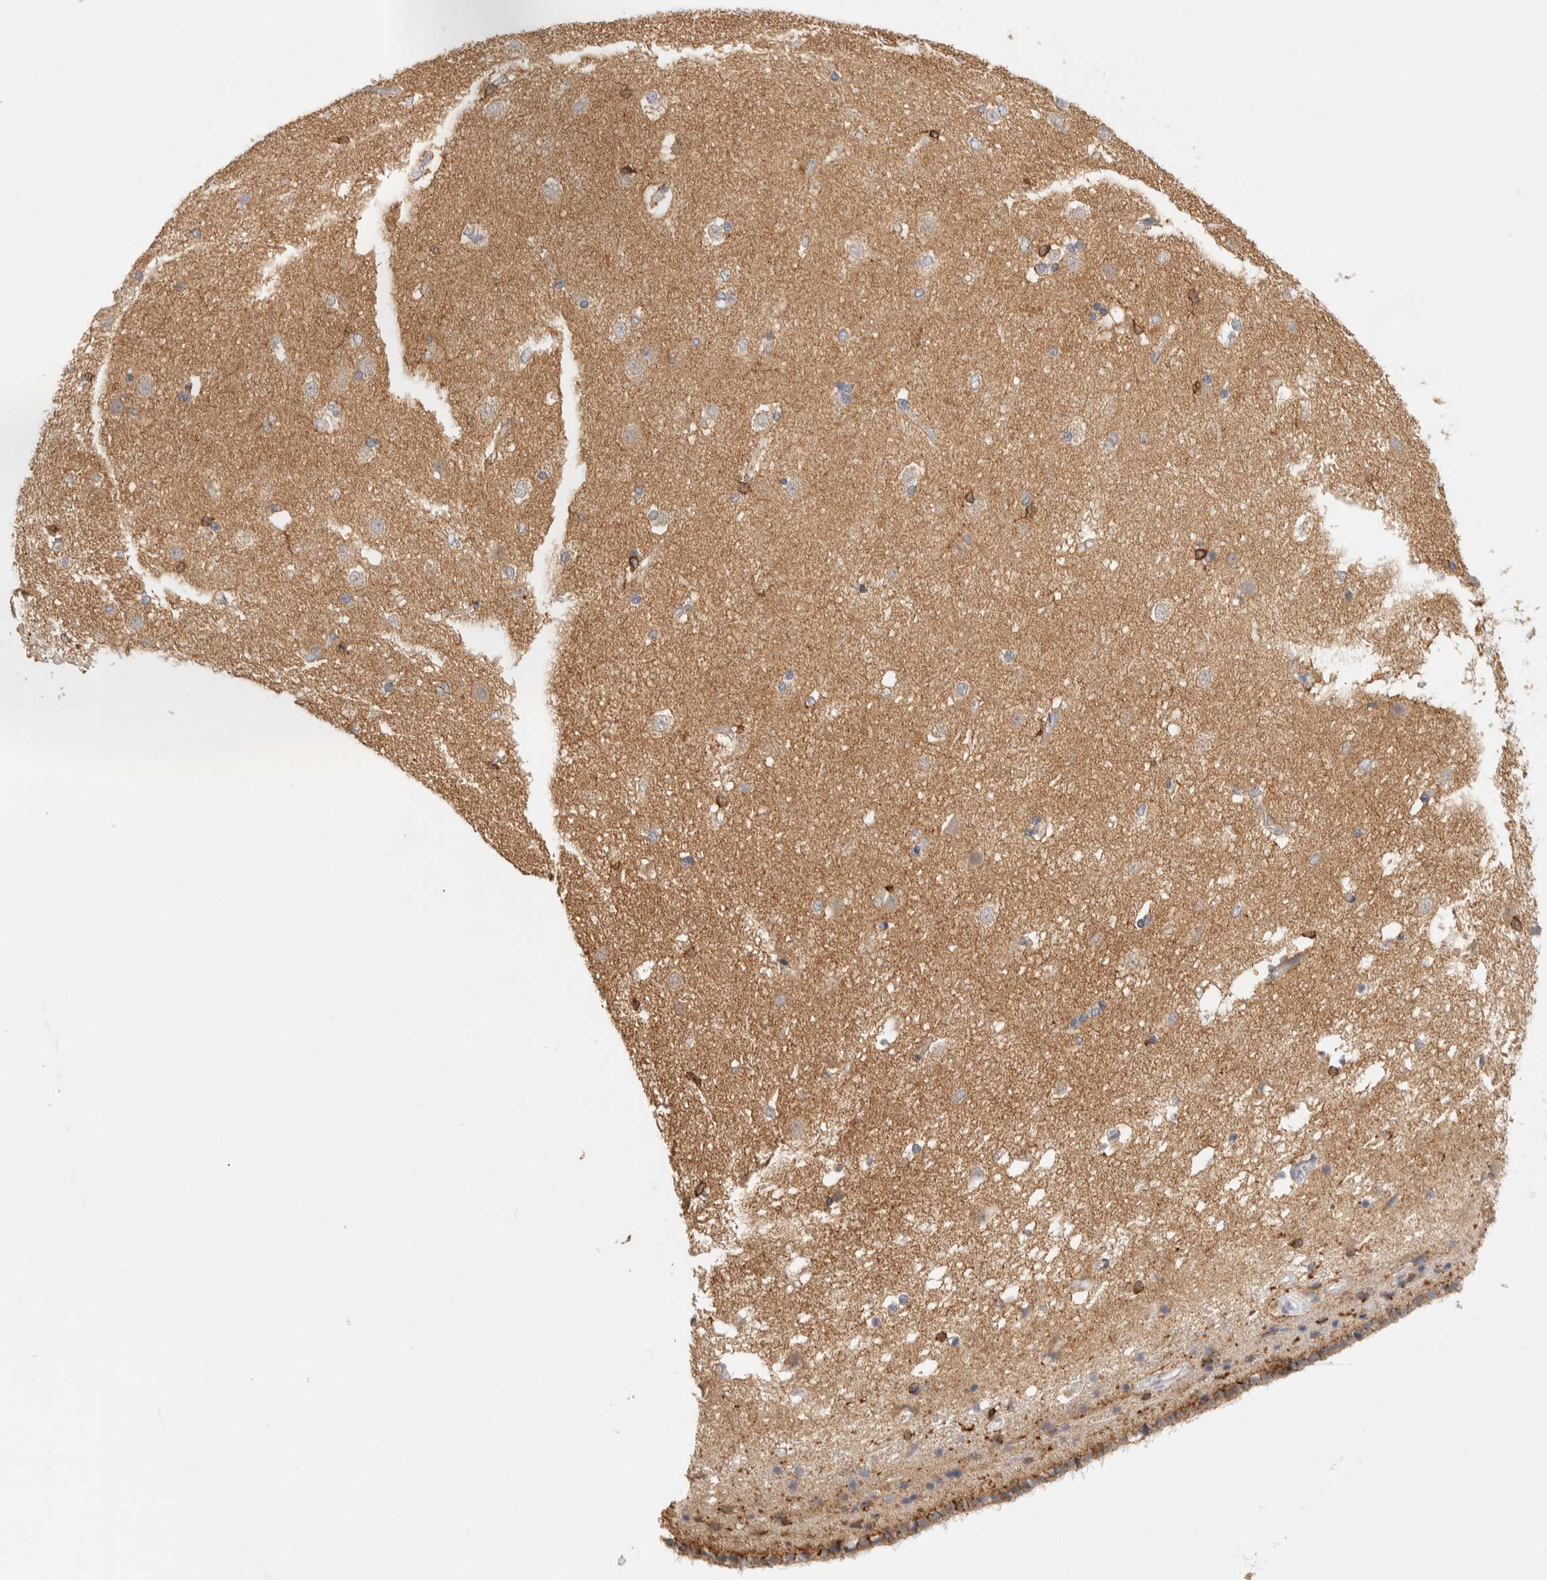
{"staining": {"intensity": "weak", "quantity": "<25%", "location": "cytoplasmic/membranous"}, "tissue": "caudate", "cell_type": "Glial cells", "image_type": "normal", "snomed": [{"axis": "morphology", "description": "Normal tissue, NOS"}, {"axis": "topography", "description": "Lateral ventricle wall"}], "caption": "This is an immunohistochemistry micrograph of normal caudate. There is no staining in glial cells.", "gene": "RUNDC1", "patient": {"sex": "female", "age": 19}}